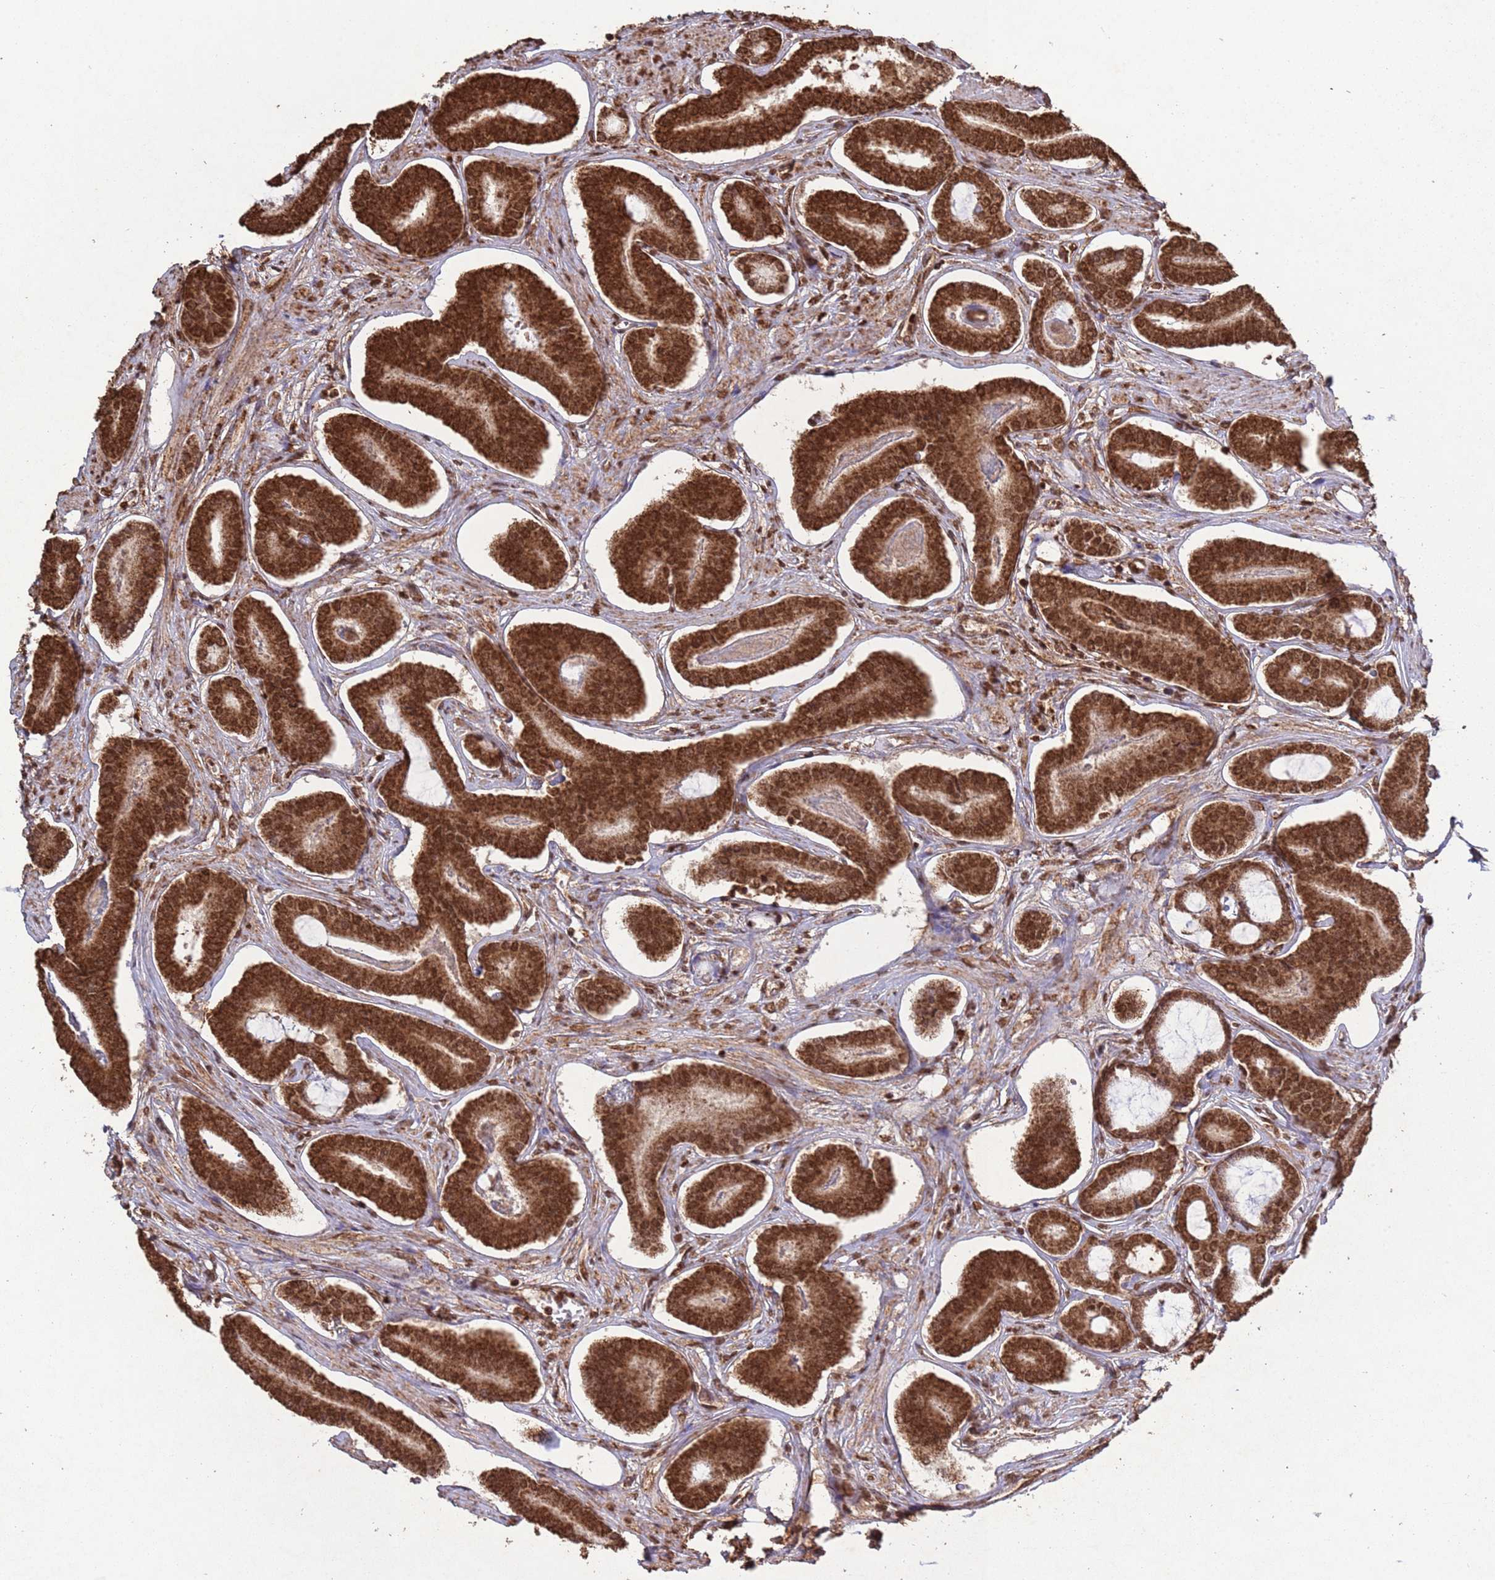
{"staining": {"intensity": "strong", "quantity": ">75%", "location": "cytoplasmic/membranous,nuclear"}, "tissue": "prostate cancer", "cell_type": "Tumor cells", "image_type": "cancer", "snomed": [{"axis": "morphology", "description": "Adenocarcinoma, NOS"}, {"axis": "topography", "description": "Prostate and seminal vesicle, NOS"}], "caption": "This is an image of IHC staining of prostate cancer (adenocarcinoma), which shows strong staining in the cytoplasmic/membranous and nuclear of tumor cells.", "gene": "HDAC10", "patient": {"sex": "male", "age": 76}}